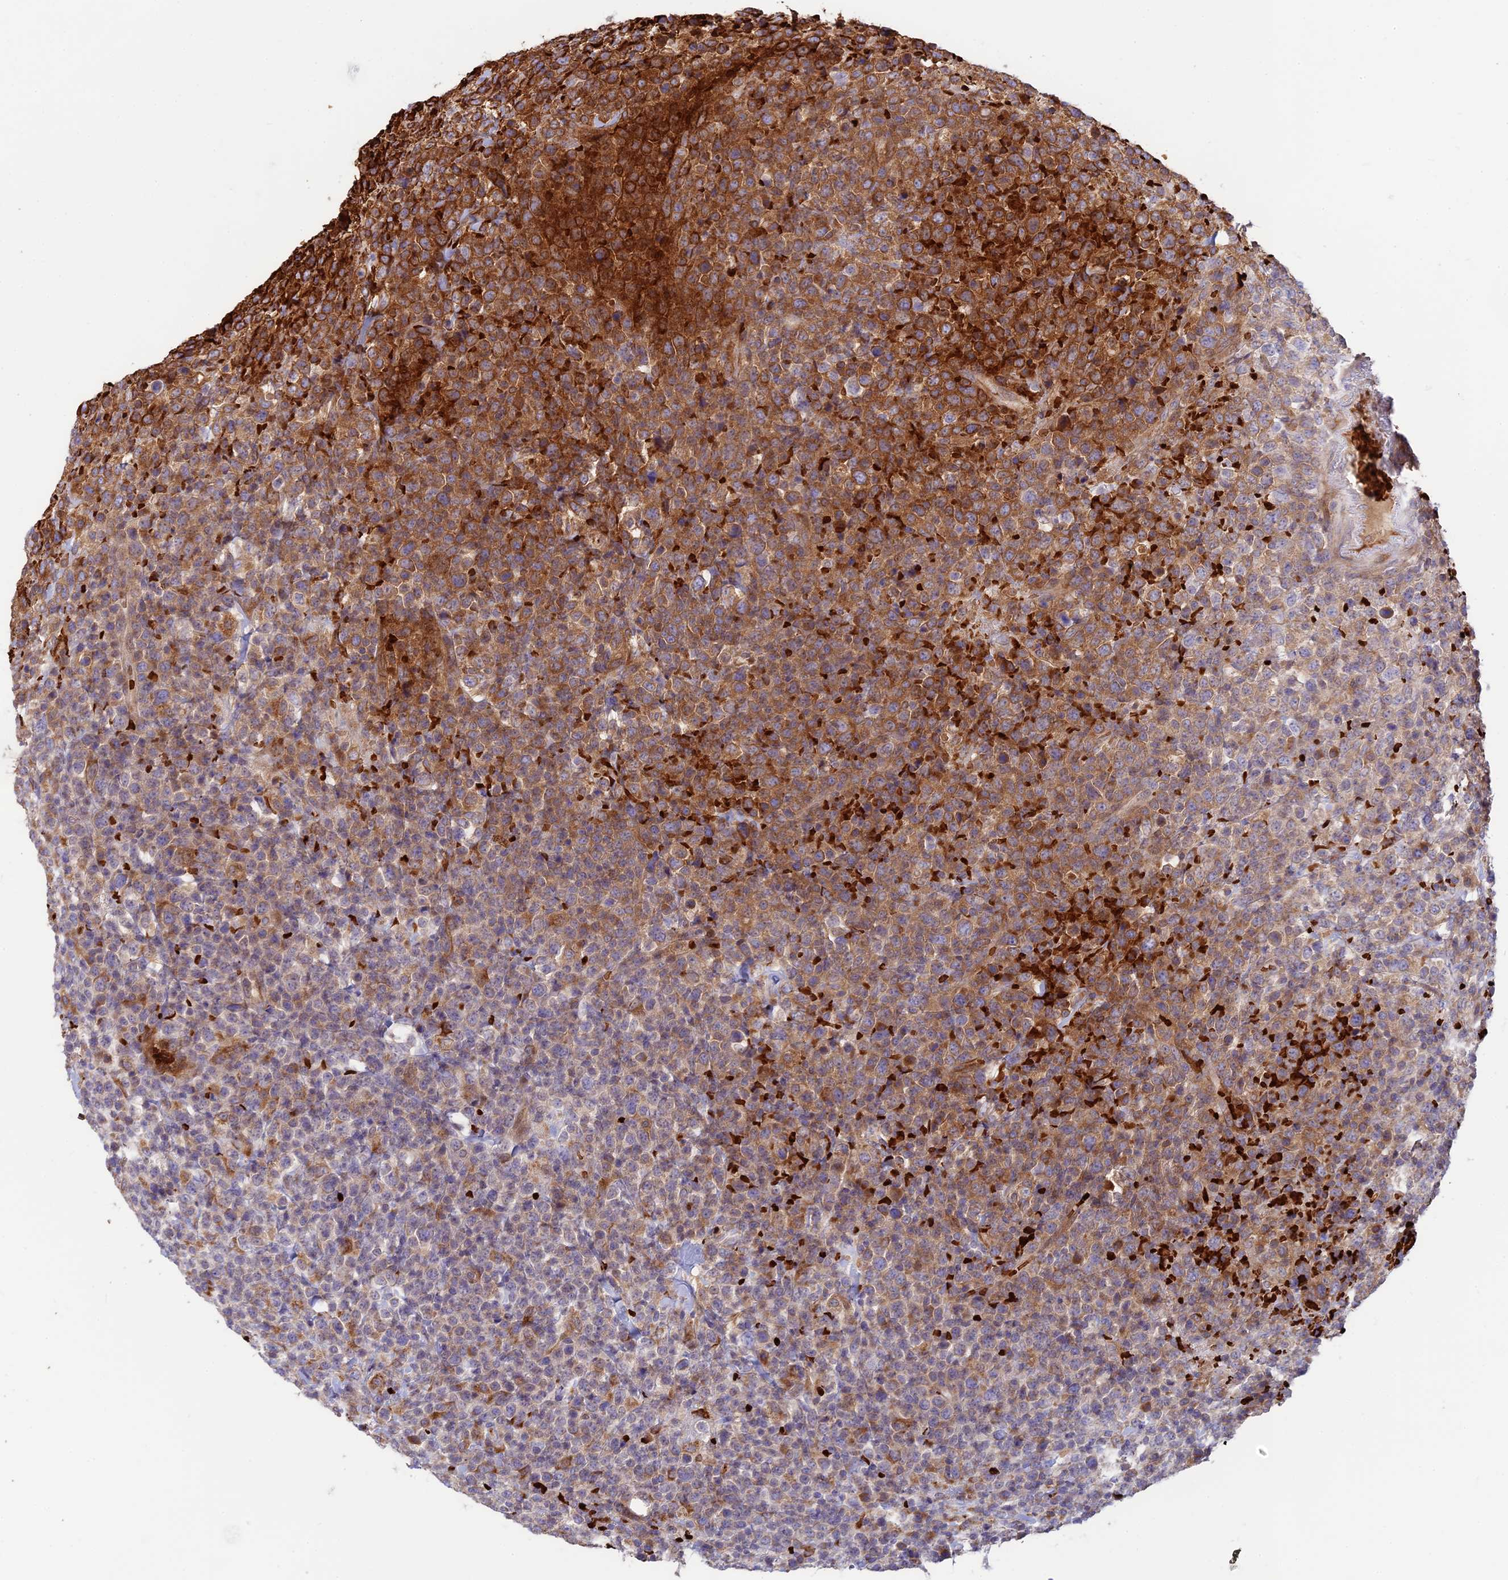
{"staining": {"intensity": "moderate", "quantity": "25%-75%", "location": "cytoplasmic/membranous"}, "tissue": "lymphoma", "cell_type": "Tumor cells", "image_type": "cancer", "snomed": [{"axis": "morphology", "description": "Malignant lymphoma, non-Hodgkin's type, High grade"}, {"axis": "topography", "description": "Colon"}], "caption": "Immunohistochemistry (IHC) of malignant lymphoma, non-Hodgkin's type (high-grade) shows medium levels of moderate cytoplasmic/membranous positivity in about 25%-75% of tumor cells.", "gene": "UFSP2", "patient": {"sex": "female", "age": 53}}